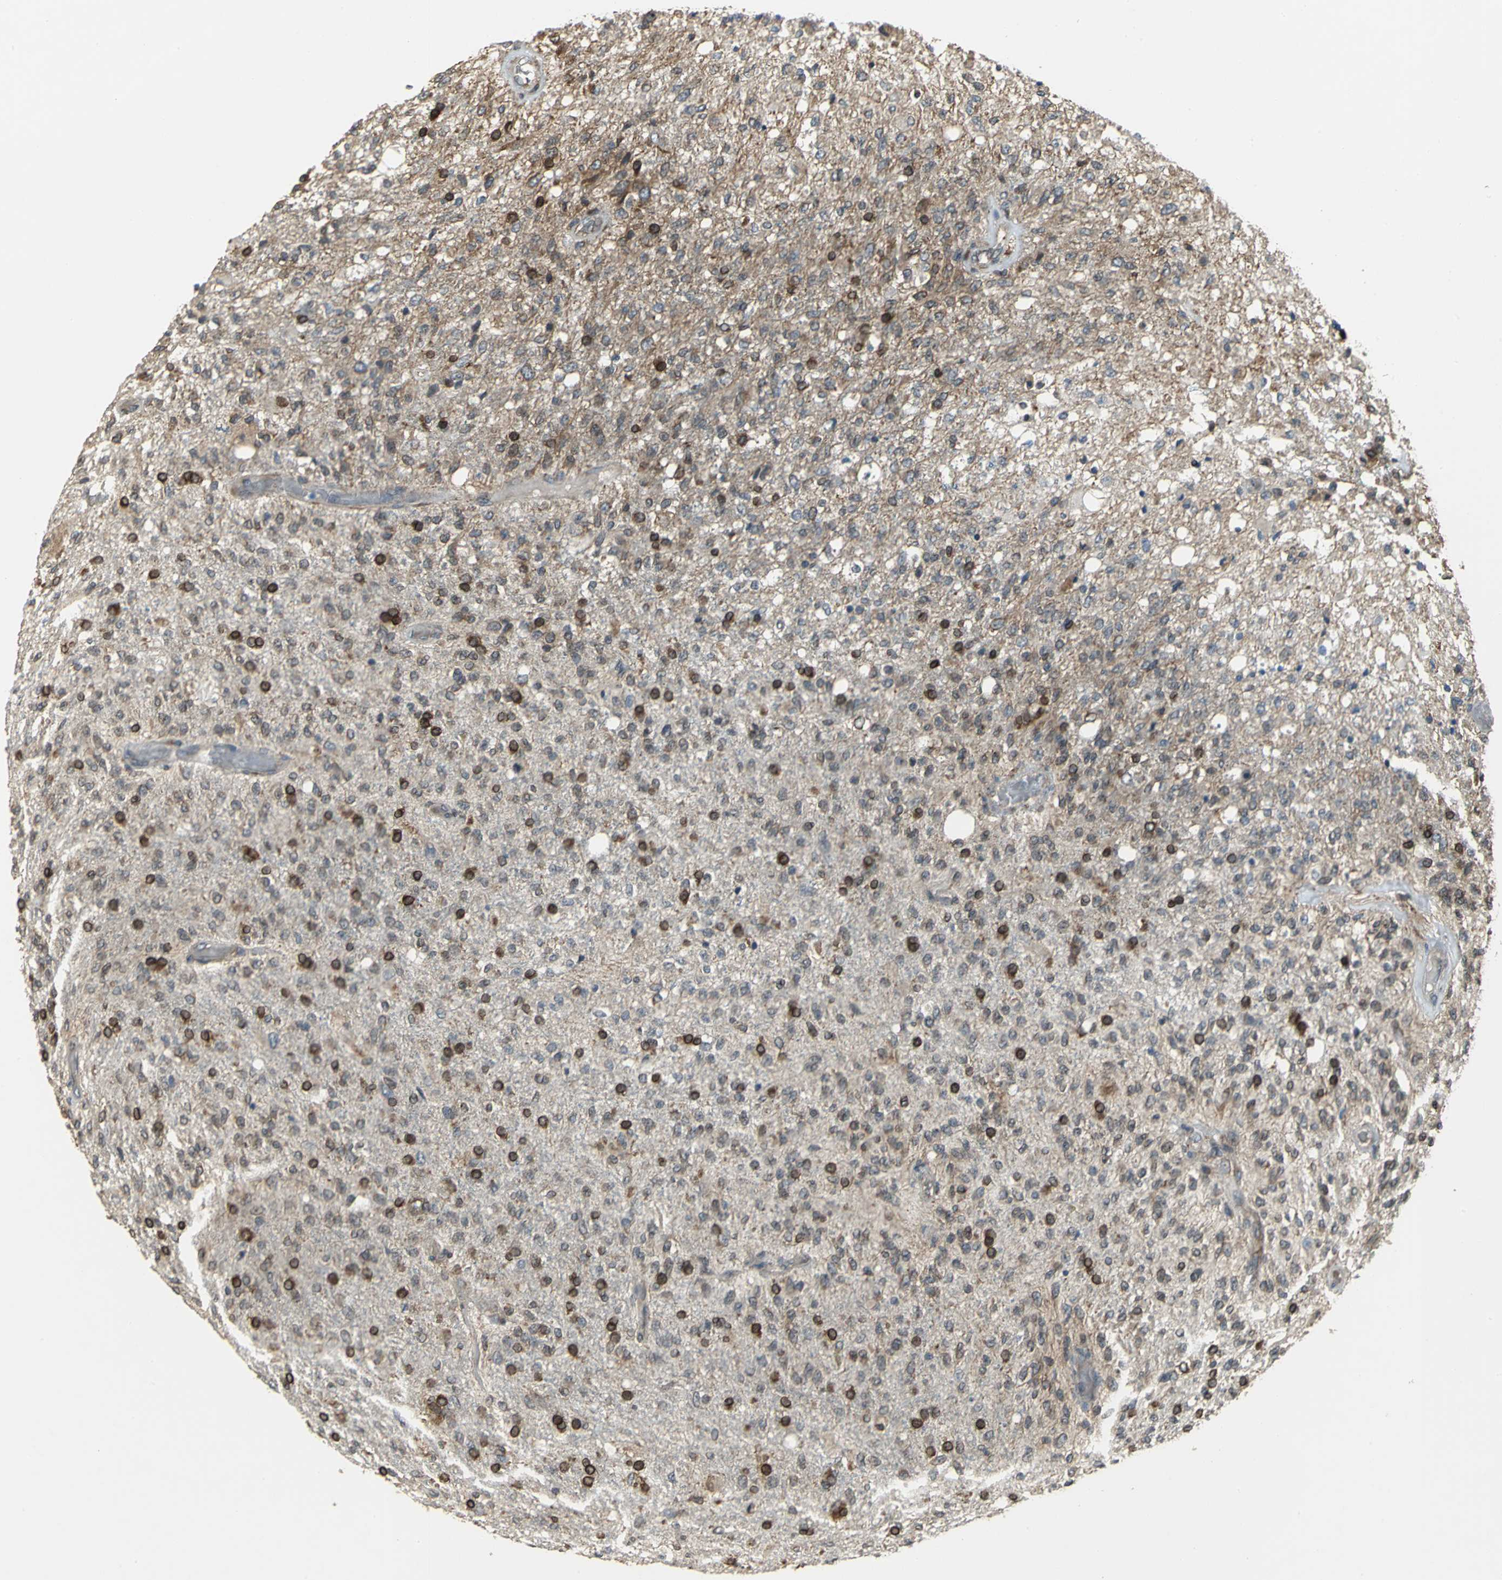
{"staining": {"intensity": "moderate", "quantity": ">75%", "location": "cytoplasmic/membranous"}, "tissue": "glioma", "cell_type": "Tumor cells", "image_type": "cancer", "snomed": [{"axis": "morphology", "description": "Normal tissue, NOS"}, {"axis": "morphology", "description": "Glioma, malignant, High grade"}, {"axis": "topography", "description": "Cerebral cortex"}], "caption": "IHC of human malignant glioma (high-grade) displays medium levels of moderate cytoplasmic/membranous expression in about >75% of tumor cells.", "gene": "SYVN1", "patient": {"sex": "male", "age": 77}}